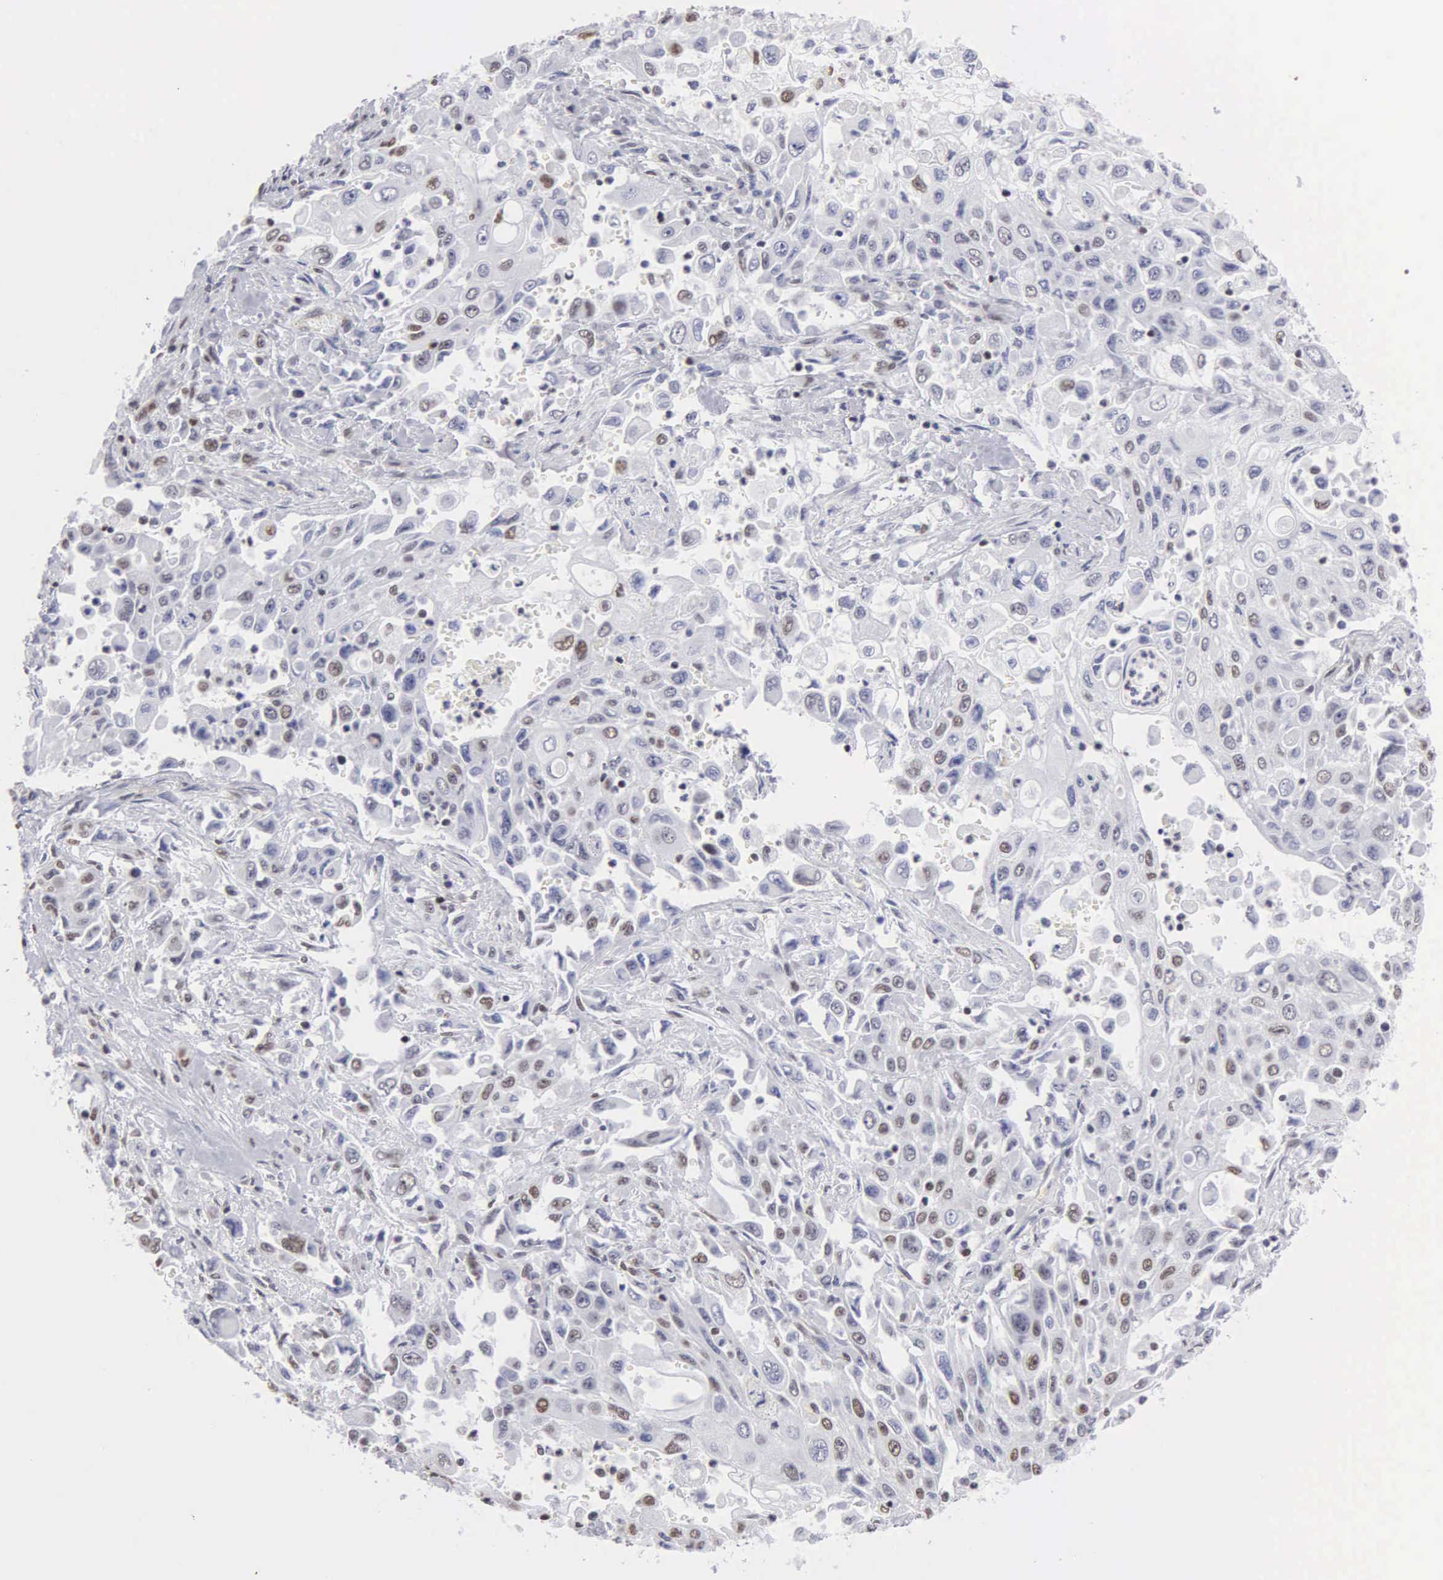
{"staining": {"intensity": "weak", "quantity": "<25%", "location": "nuclear"}, "tissue": "pancreatic cancer", "cell_type": "Tumor cells", "image_type": "cancer", "snomed": [{"axis": "morphology", "description": "Adenocarcinoma, NOS"}, {"axis": "topography", "description": "Pancreas"}], "caption": "Immunohistochemistry (IHC) of human pancreatic cancer (adenocarcinoma) shows no positivity in tumor cells. (Immunohistochemistry, brightfield microscopy, high magnification).", "gene": "CCNG1", "patient": {"sex": "male", "age": 70}}